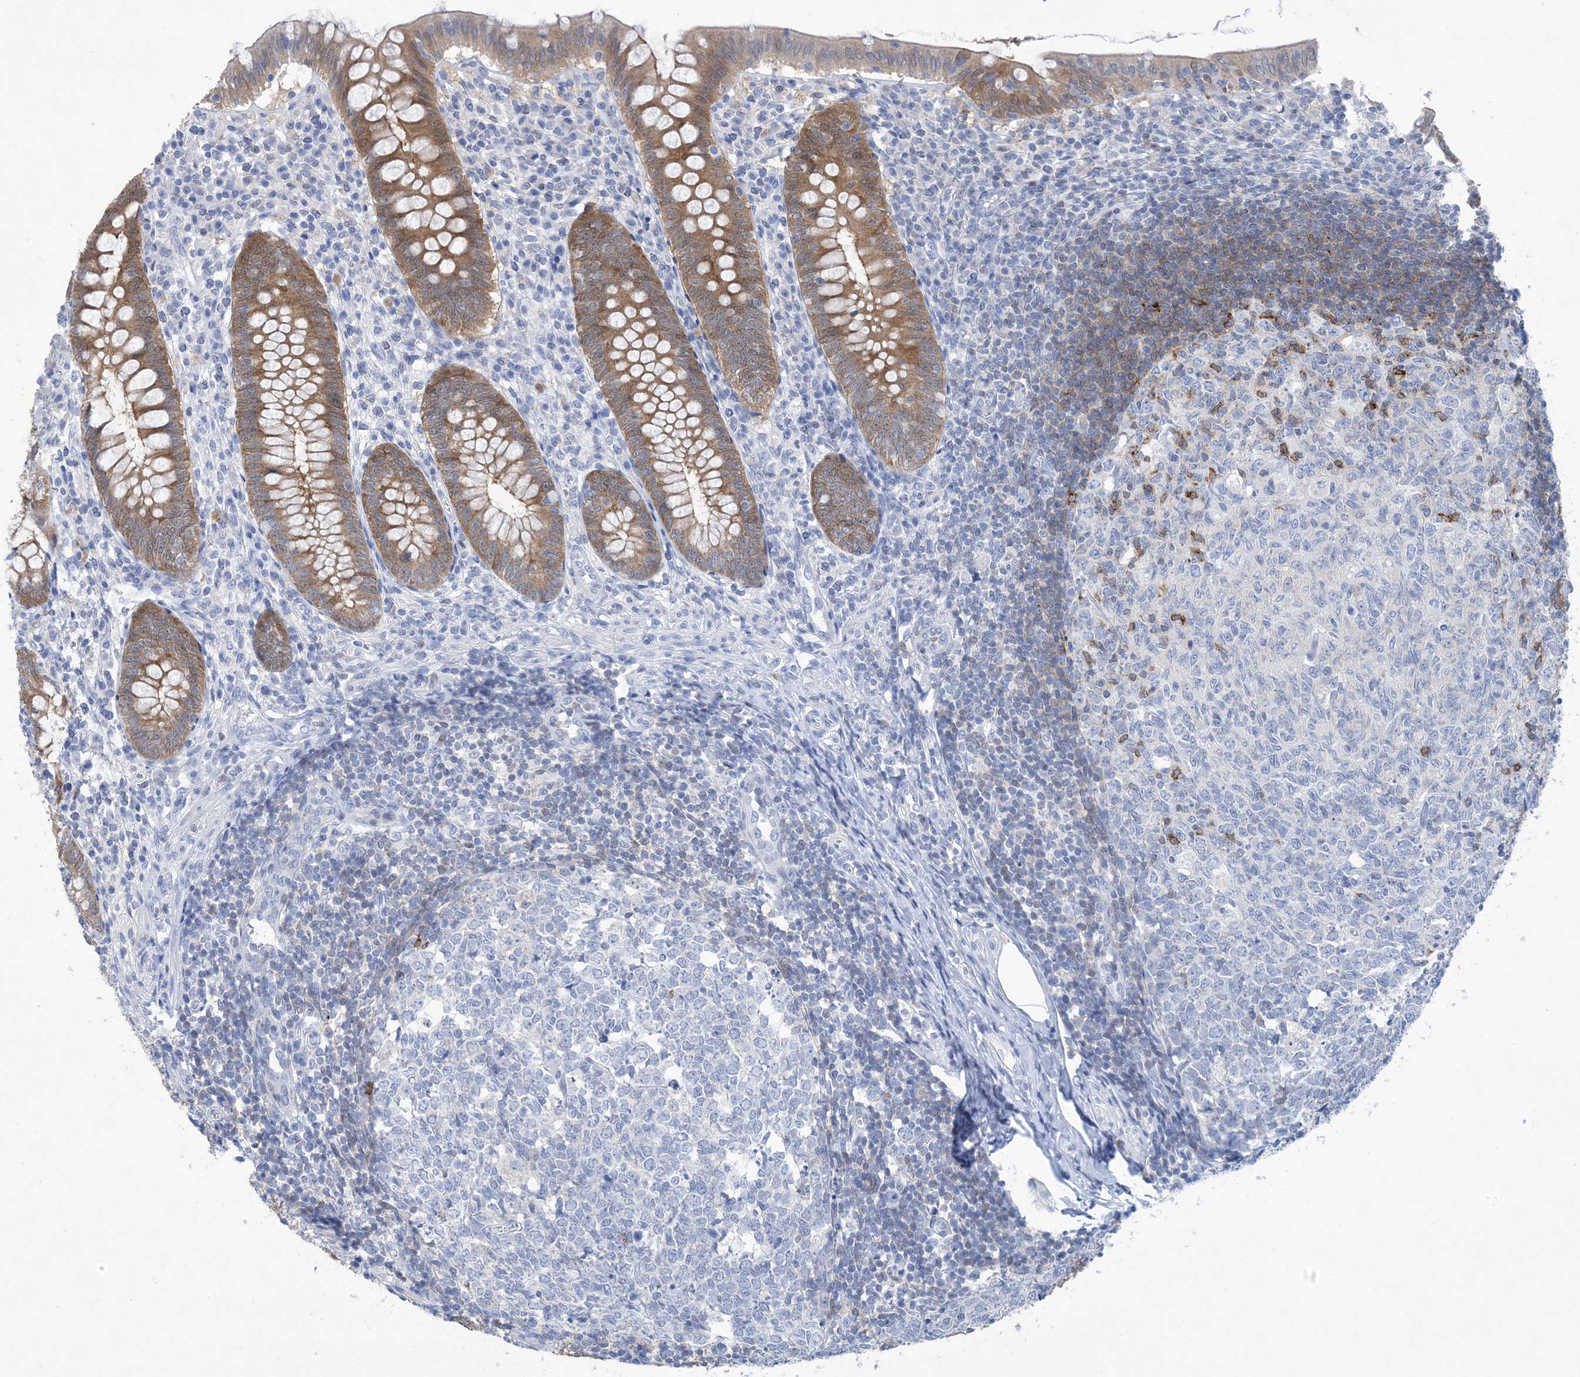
{"staining": {"intensity": "moderate", "quantity": ">75%", "location": "cytoplasmic/membranous"}, "tissue": "appendix", "cell_type": "Glandular cells", "image_type": "normal", "snomed": [{"axis": "morphology", "description": "Normal tissue, NOS"}, {"axis": "topography", "description": "Appendix"}], "caption": "This is a histology image of immunohistochemistry staining of unremarkable appendix, which shows moderate positivity in the cytoplasmic/membranous of glandular cells.", "gene": "SH3YL1", "patient": {"sex": "male", "age": 14}}